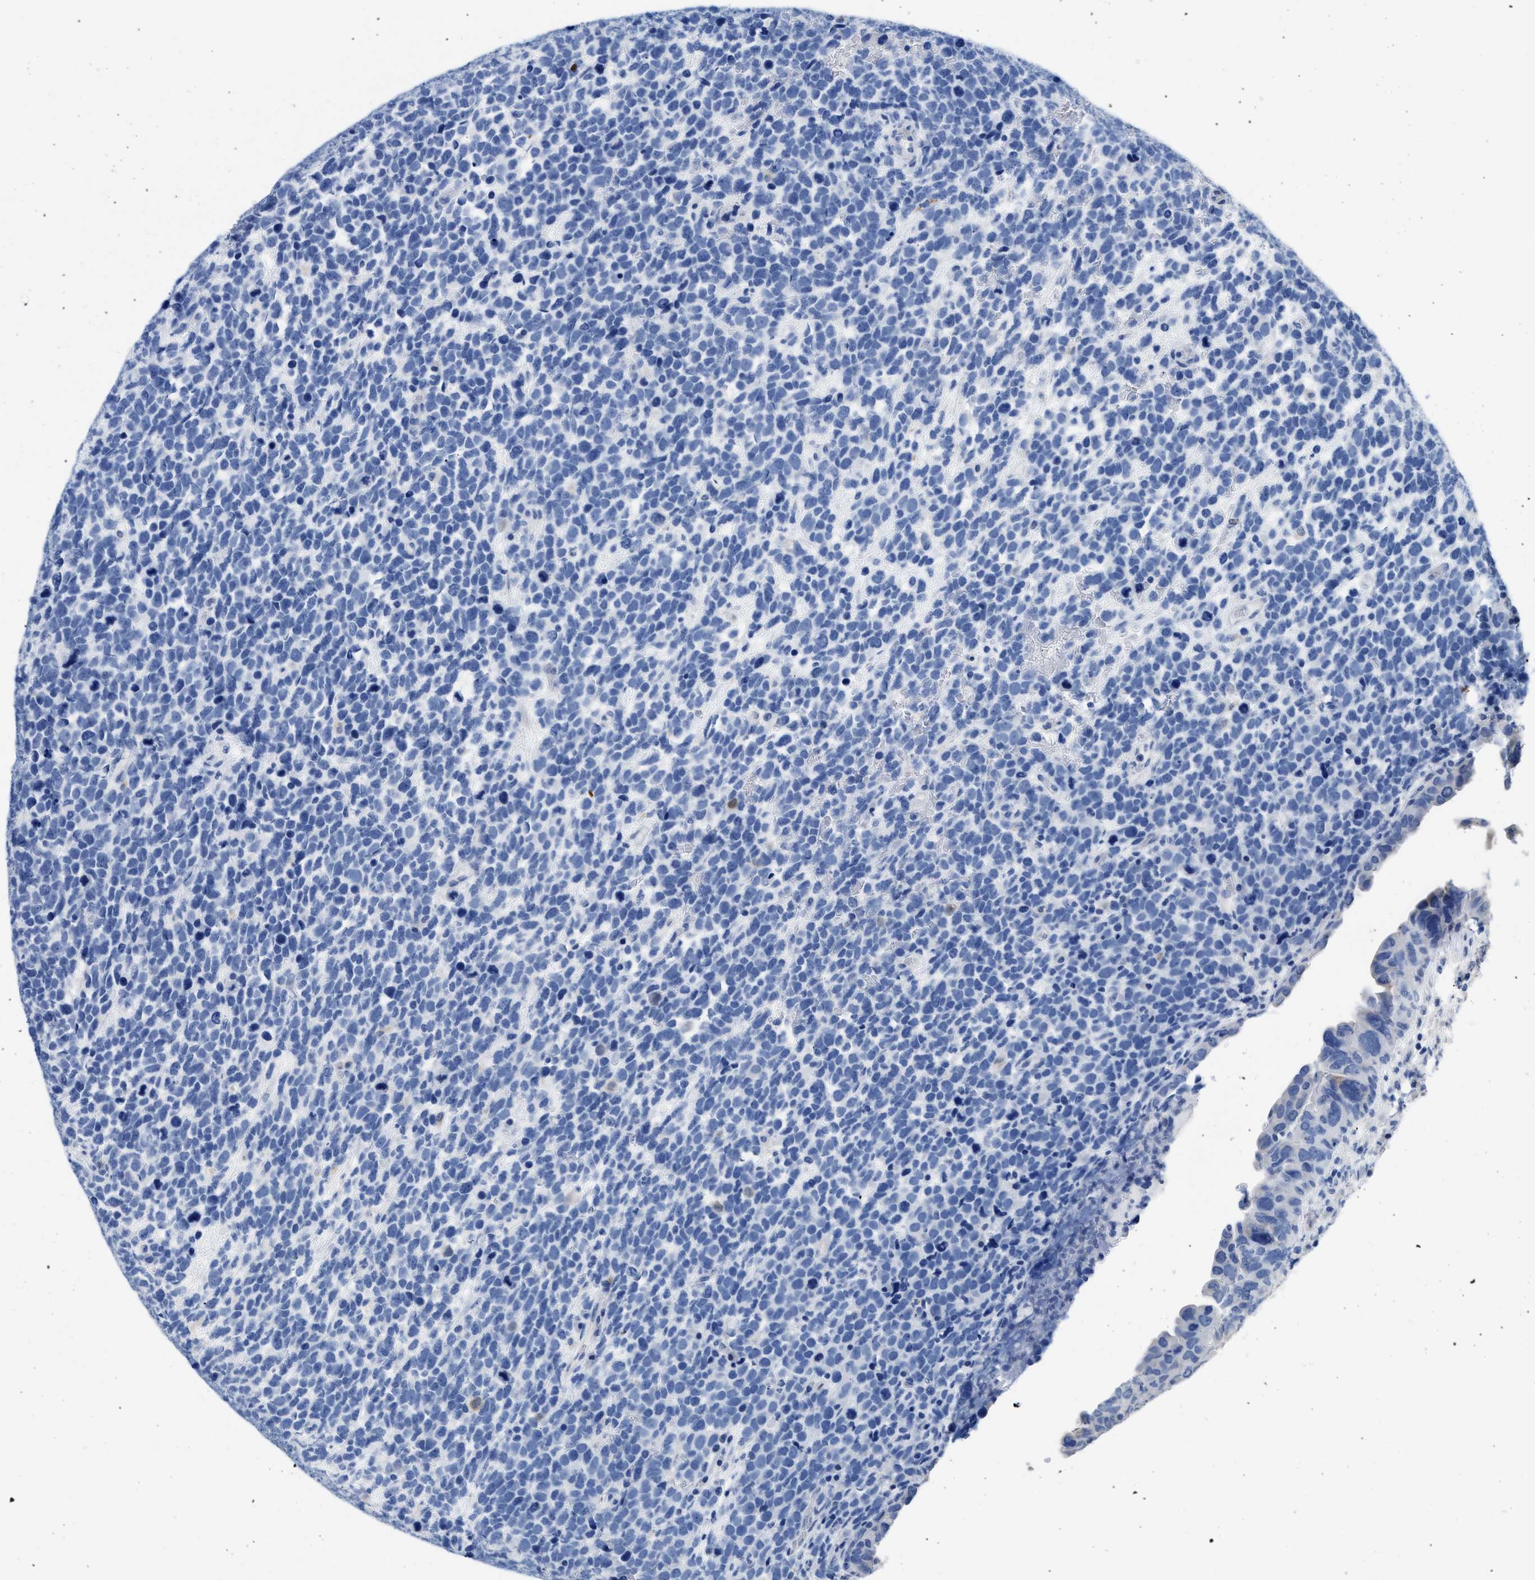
{"staining": {"intensity": "negative", "quantity": "none", "location": "none"}, "tissue": "urothelial cancer", "cell_type": "Tumor cells", "image_type": "cancer", "snomed": [{"axis": "morphology", "description": "Urothelial carcinoma, High grade"}, {"axis": "topography", "description": "Urinary bladder"}], "caption": "The IHC micrograph has no significant staining in tumor cells of urothelial carcinoma (high-grade) tissue.", "gene": "APOBEC2", "patient": {"sex": "female", "age": 82}}